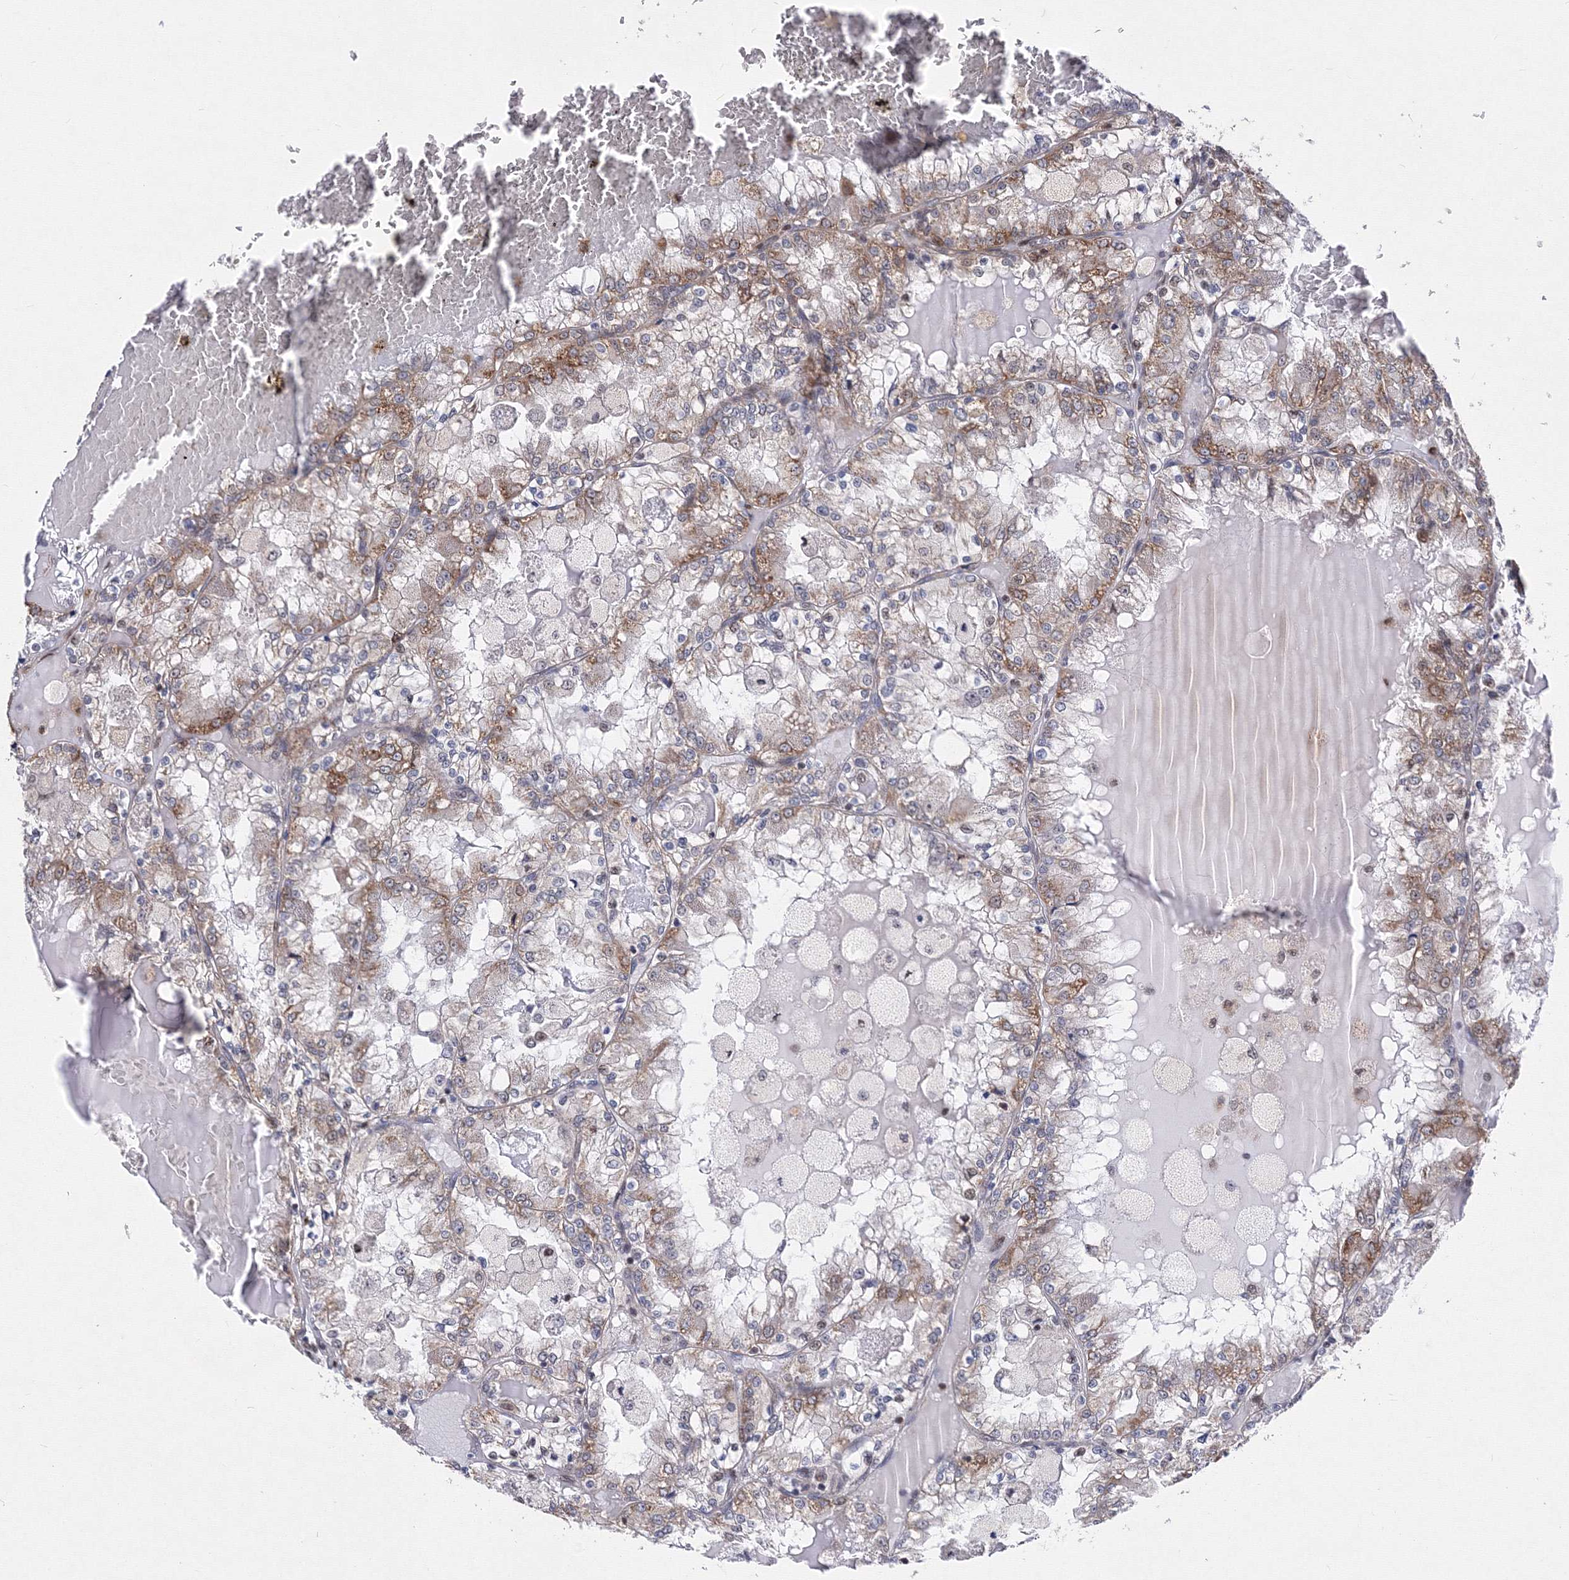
{"staining": {"intensity": "moderate", "quantity": ">75%", "location": "cytoplasmic/membranous"}, "tissue": "renal cancer", "cell_type": "Tumor cells", "image_type": "cancer", "snomed": [{"axis": "morphology", "description": "Adenocarcinoma, NOS"}, {"axis": "topography", "description": "Kidney"}], "caption": "A photomicrograph of human renal cancer (adenocarcinoma) stained for a protein exhibits moderate cytoplasmic/membranous brown staining in tumor cells.", "gene": "GPN1", "patient": {"sex": "female", "age": 56}}